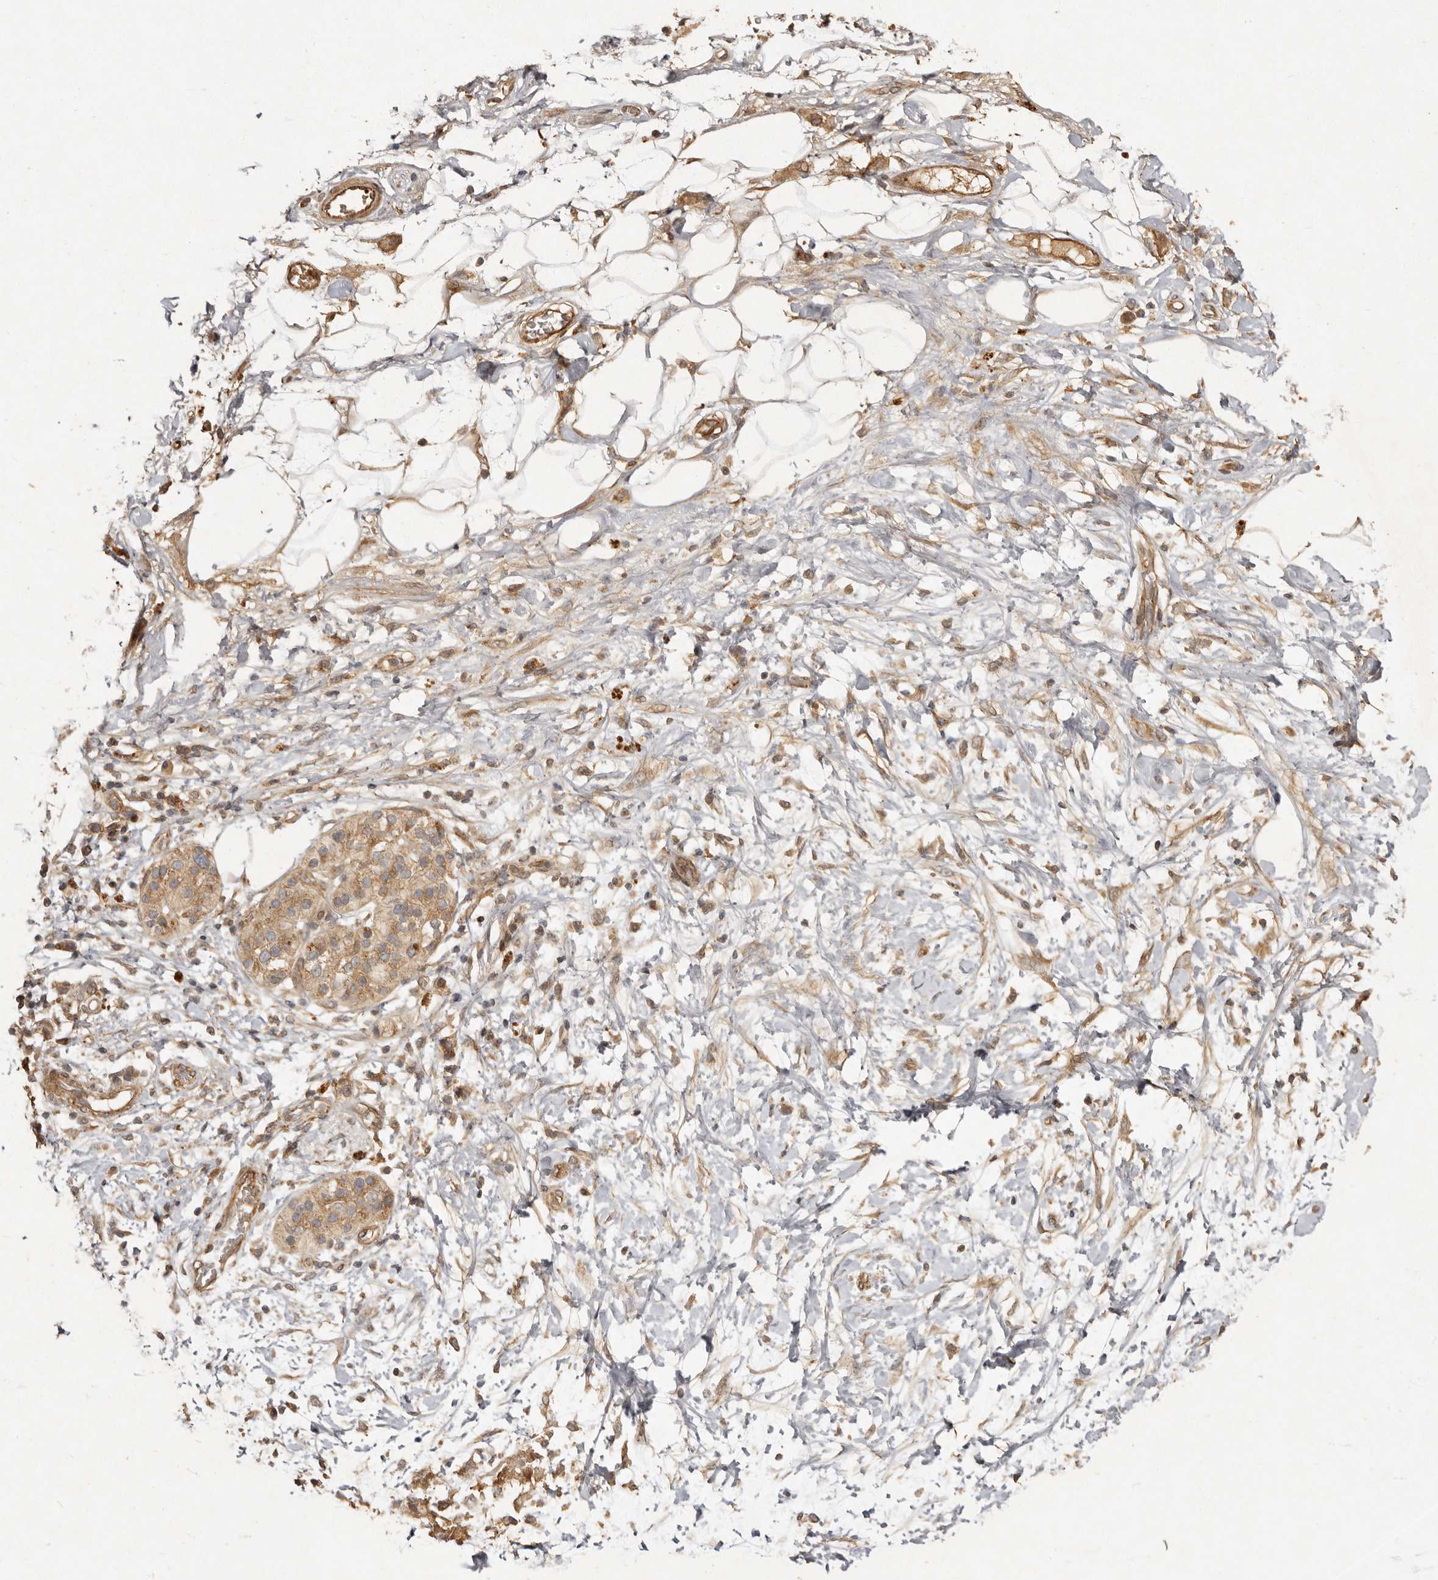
{"staining": {"intensity": "weak", "quantity": ">75%", "location": "cytoplasmic/membranous"}, "tissue": "adipose tissue", "cell_type": "Adipocytes", "image_type": "normal", "snomed": [{"axis": "morphology", "description": "Normal tissue, NOS"}, {"axis": "morphology", "description": "Adenocarcinoma, NOS"}, {"axis": "topography", "description": "Duodenum"}, {"axis": "topography", "description": "Peripheral nerve tissue"}], "caption": "Immunohistochemical staining of unremarkable adipose tissue demonstrates low levels of weak cytoplasmic/membranous staining in about >75% of adipocytes. The staining was performed using DAB, with brown indicating positive protein expression. Nuclei are stained blue with hematoxylin.", "gene": "SEMA3A", "patient": {"sex": "female", "age": 60}}